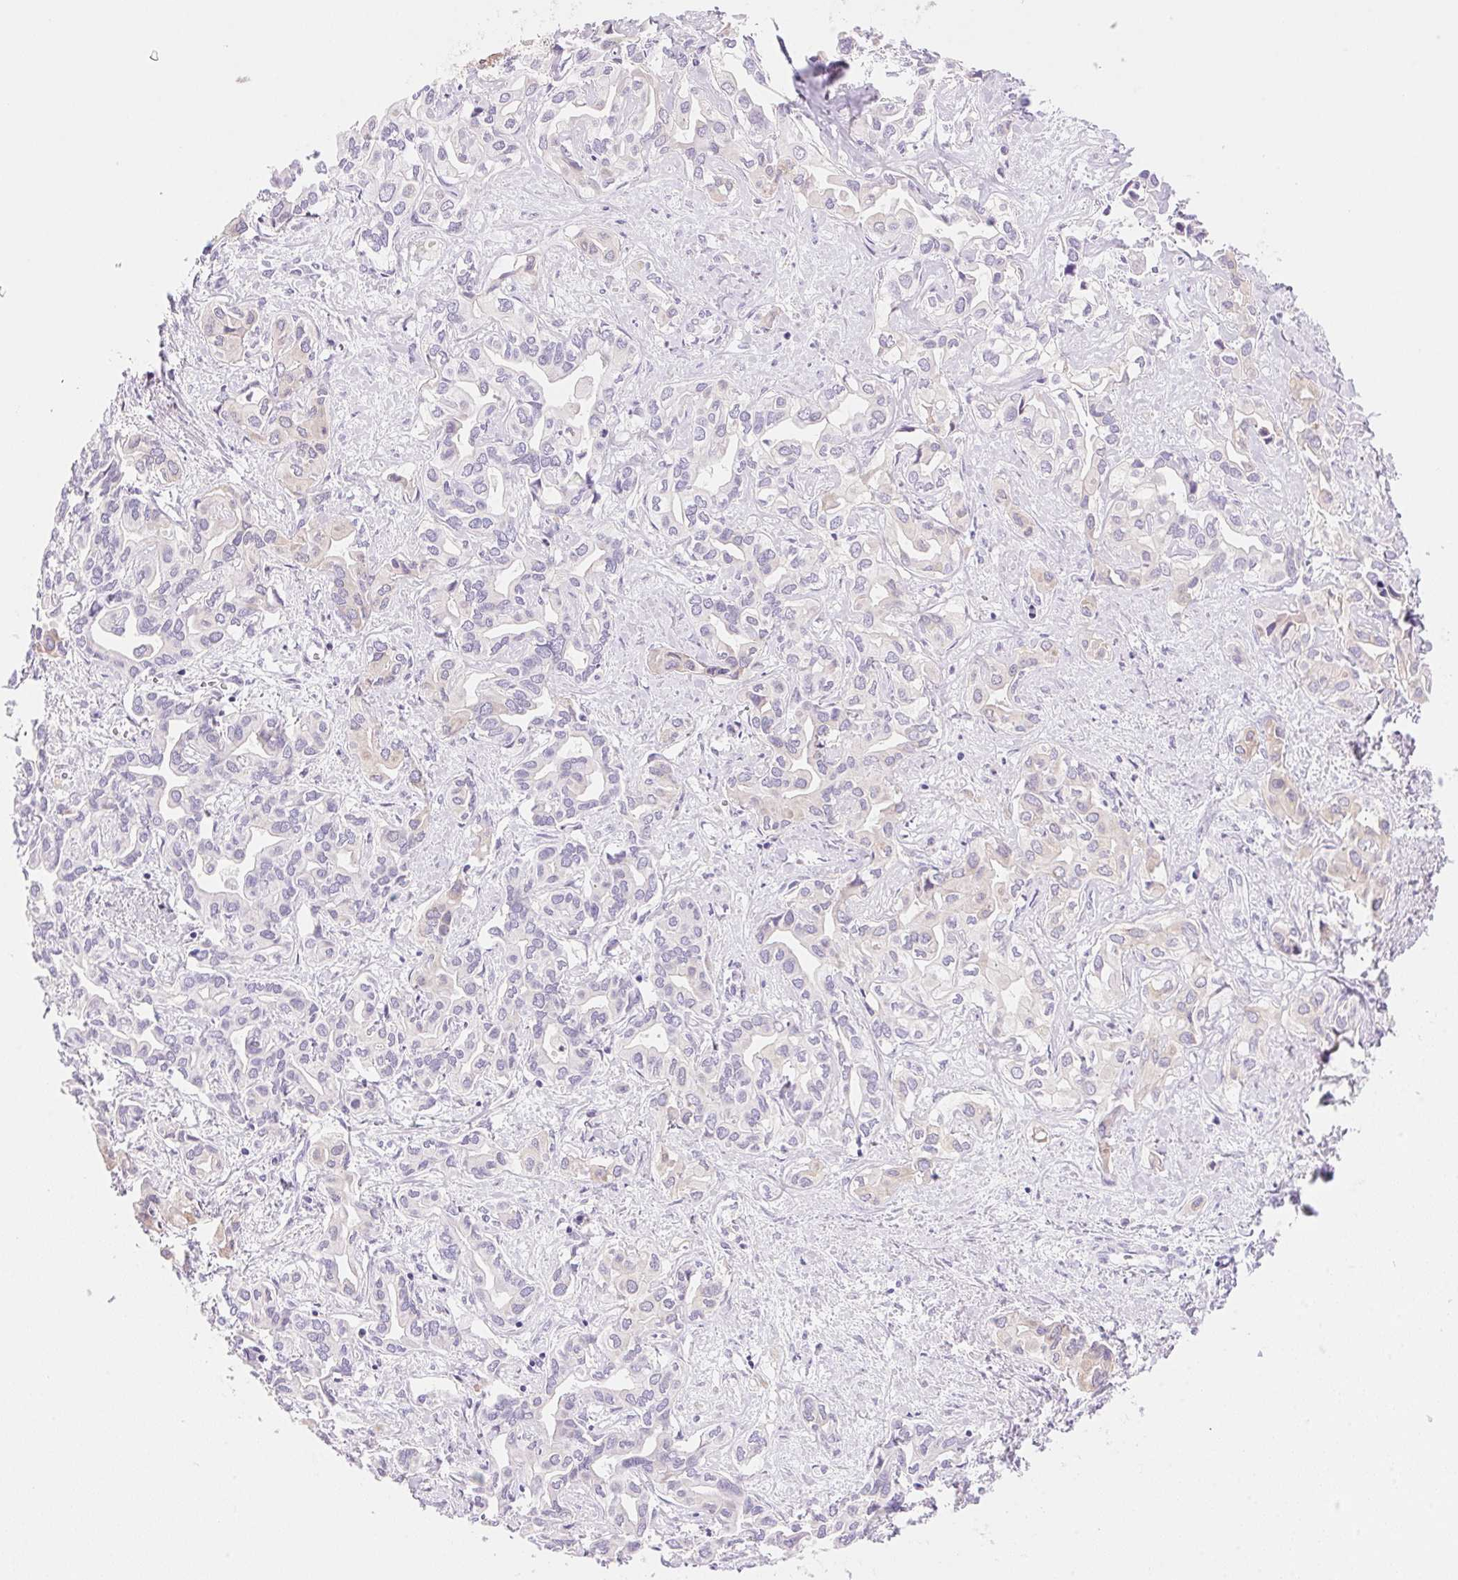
{"staining": {"intensity": "negative", "quantity": "none", "location": "none"}, "tissue": "liver cancer", "cell_type": "Tumor cells", "image_type": "cancer", "snomed": [{"axis": "morphology", "description": "Cholangiocarcinoma"}, {"axis": "topography", "description": "Liver"}], "caption": "The image demonstrates no staining of tumor cells in liver cancer (cholangiocarcinoma). (Stains: DAB immunohistochemistry with hematoxylin counter stain, Microscopy: brightfield microscopy at high magnification).", "gene": "DHCR24", "patient": {"sex": "female", "age": 64}}